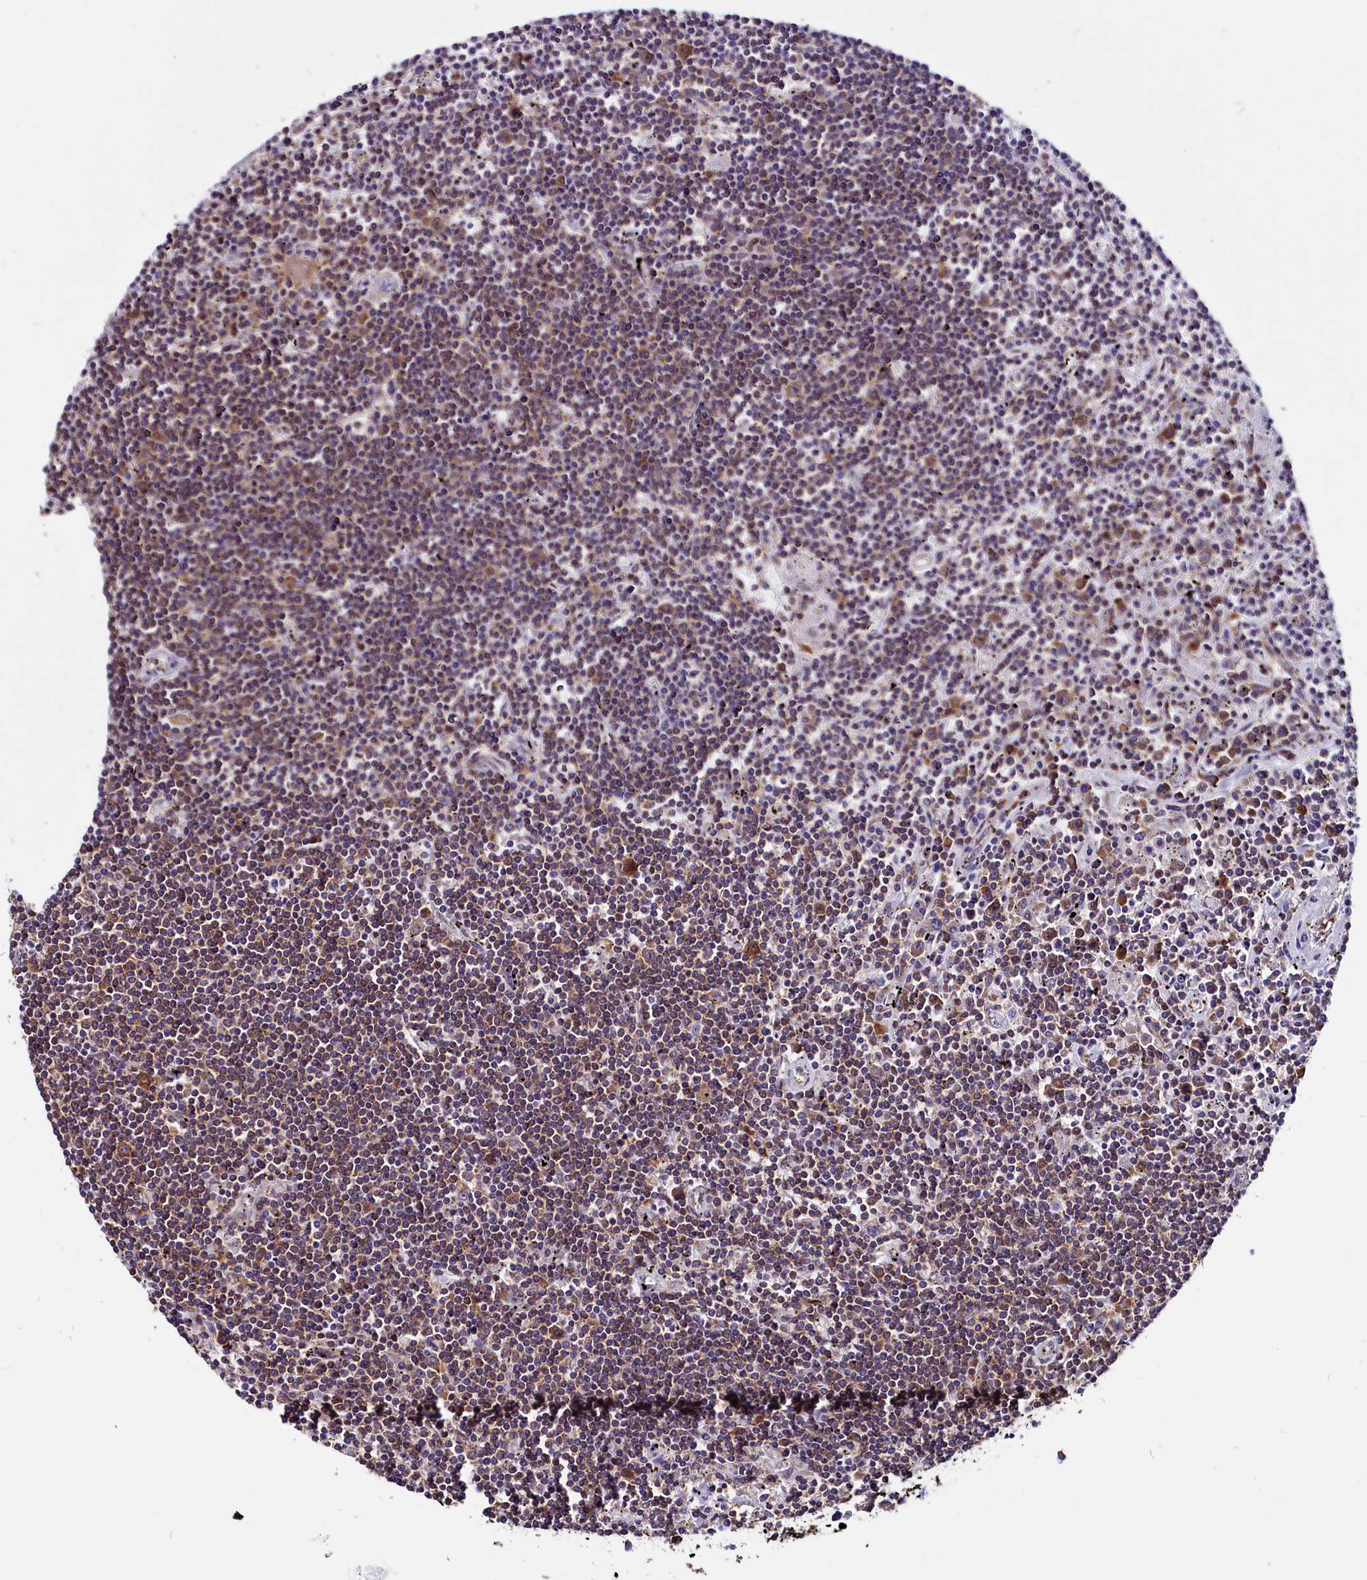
{"staining": {"intensity": "moderate", "quantity": ">75%", "location": "cytoplasmic/membranous"}, "tissue": "lymphoma", "cell_type": "Tumor cells", "image_type": "cancer", "snomed": [{"axis": "morphology", "description": "Malignant lymphoma, non-Hodgkin's type, Low grade"}, {"axis": "topography", "description": "Spleen"}], "caption": "Tumor cells demonstrate medium levels of moderate cytoplasmic/membranous positivity in approximately >75% of cells in human low-grade malignant lymphoma, non-Hodgkin's type. (brown staining indicates protein expression, while blue staining denotes nuclei).", "gene": "EIF3G", "patient": {"sex": "male", "age": 76}}